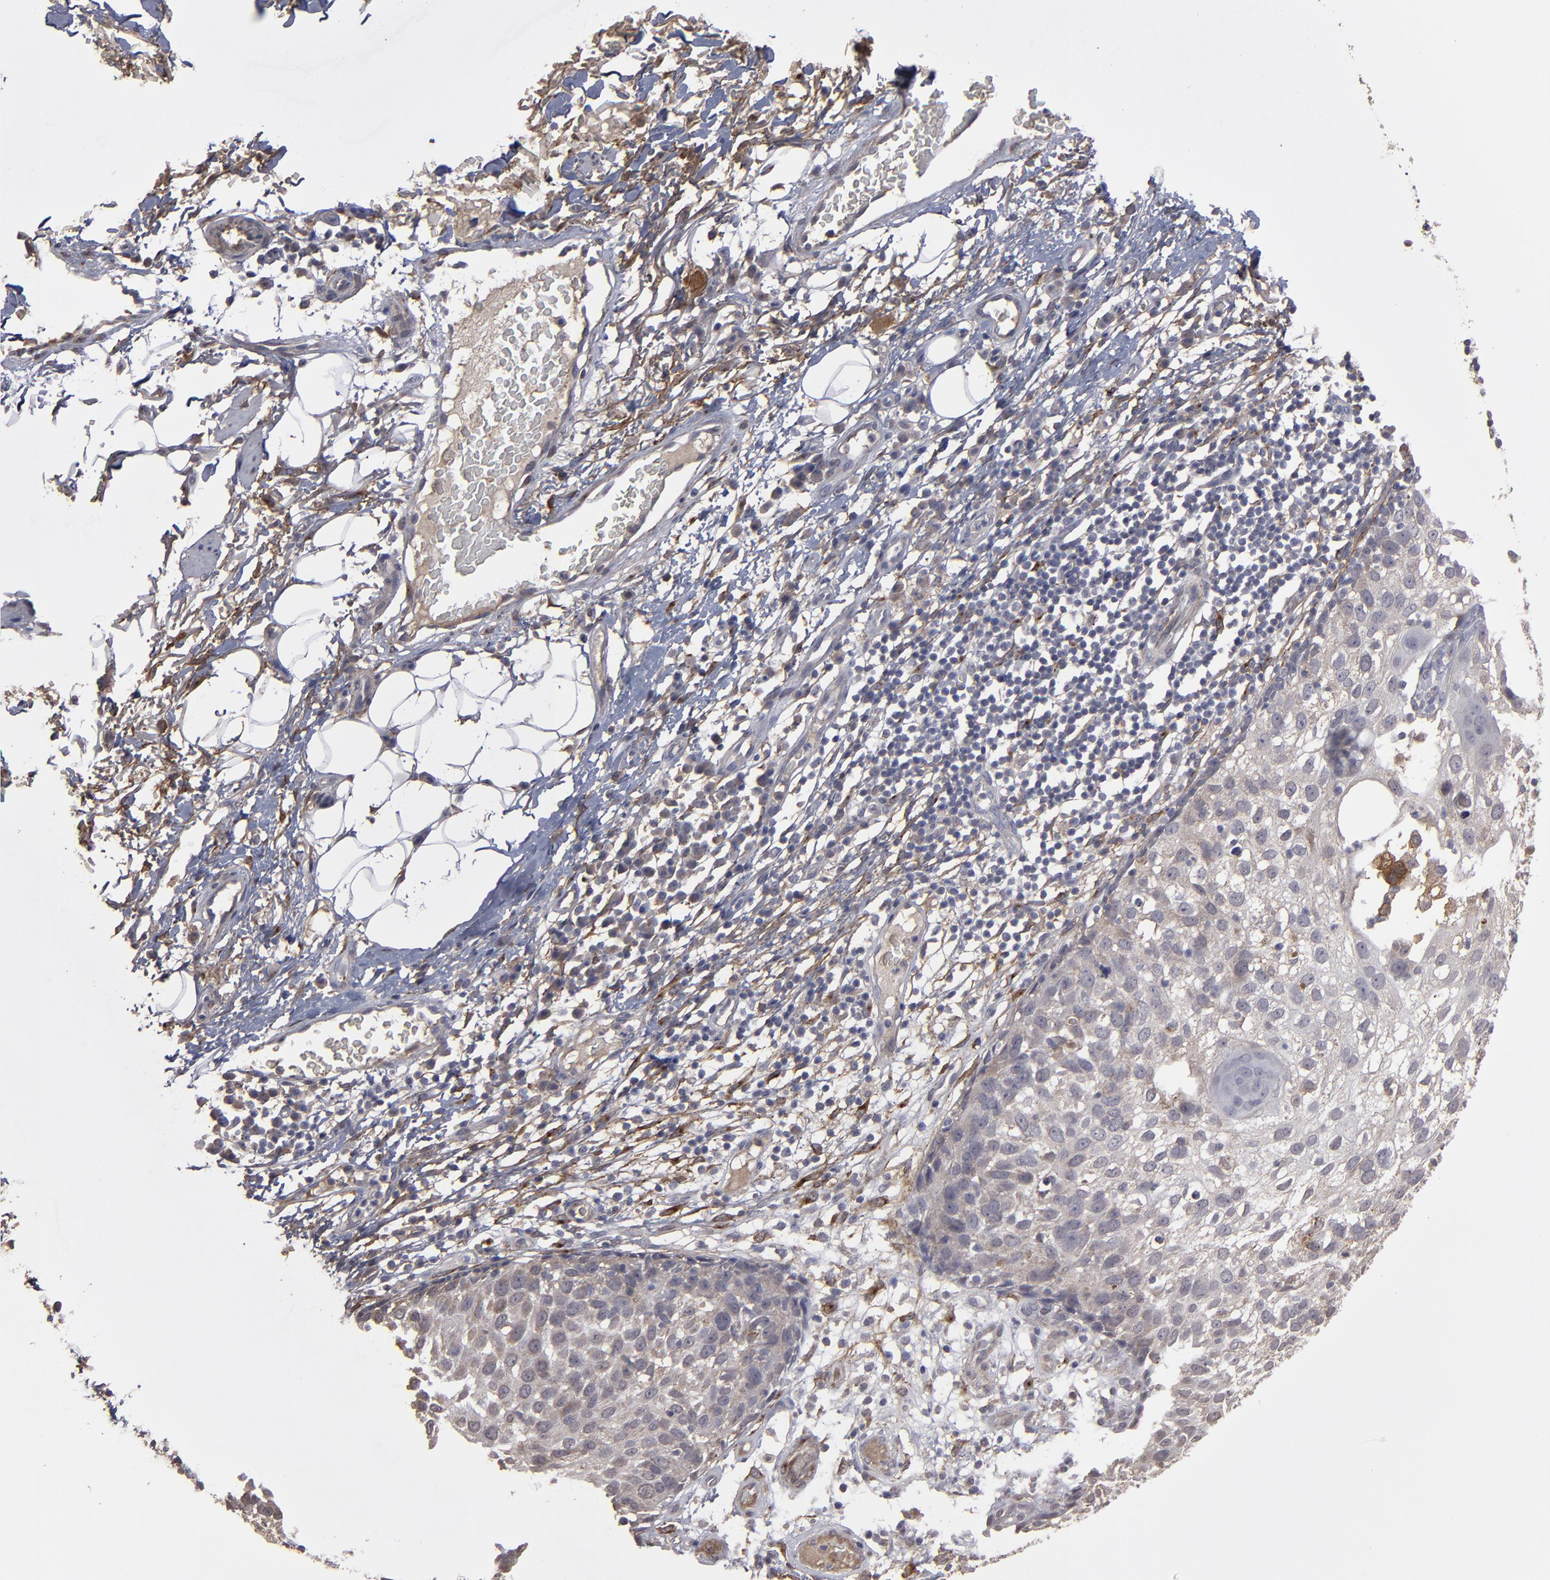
{"staining": {"intensity": "moderate", "quantity": "25%-75%", "location": "cytoplasmic/membranous"}, "tissue": "skin cancer", "cell_type": "Tumor cells", "image_type": "cancer", "snomed": [{"axis": "morphology", "description": "Squamous cell carcinoma, NOS"}, {"axis": "topography", "description": "Skin"}], "caption": "Immunohistochemistry (IHC) (DAB) staining of skin cancer demonstrates moderate cytoplasmic/membranous protein positivity in approximately 25%-75% of tumor cells.", "gene": "ITGB5", "patient": {"sex": "male", "age": 87}}